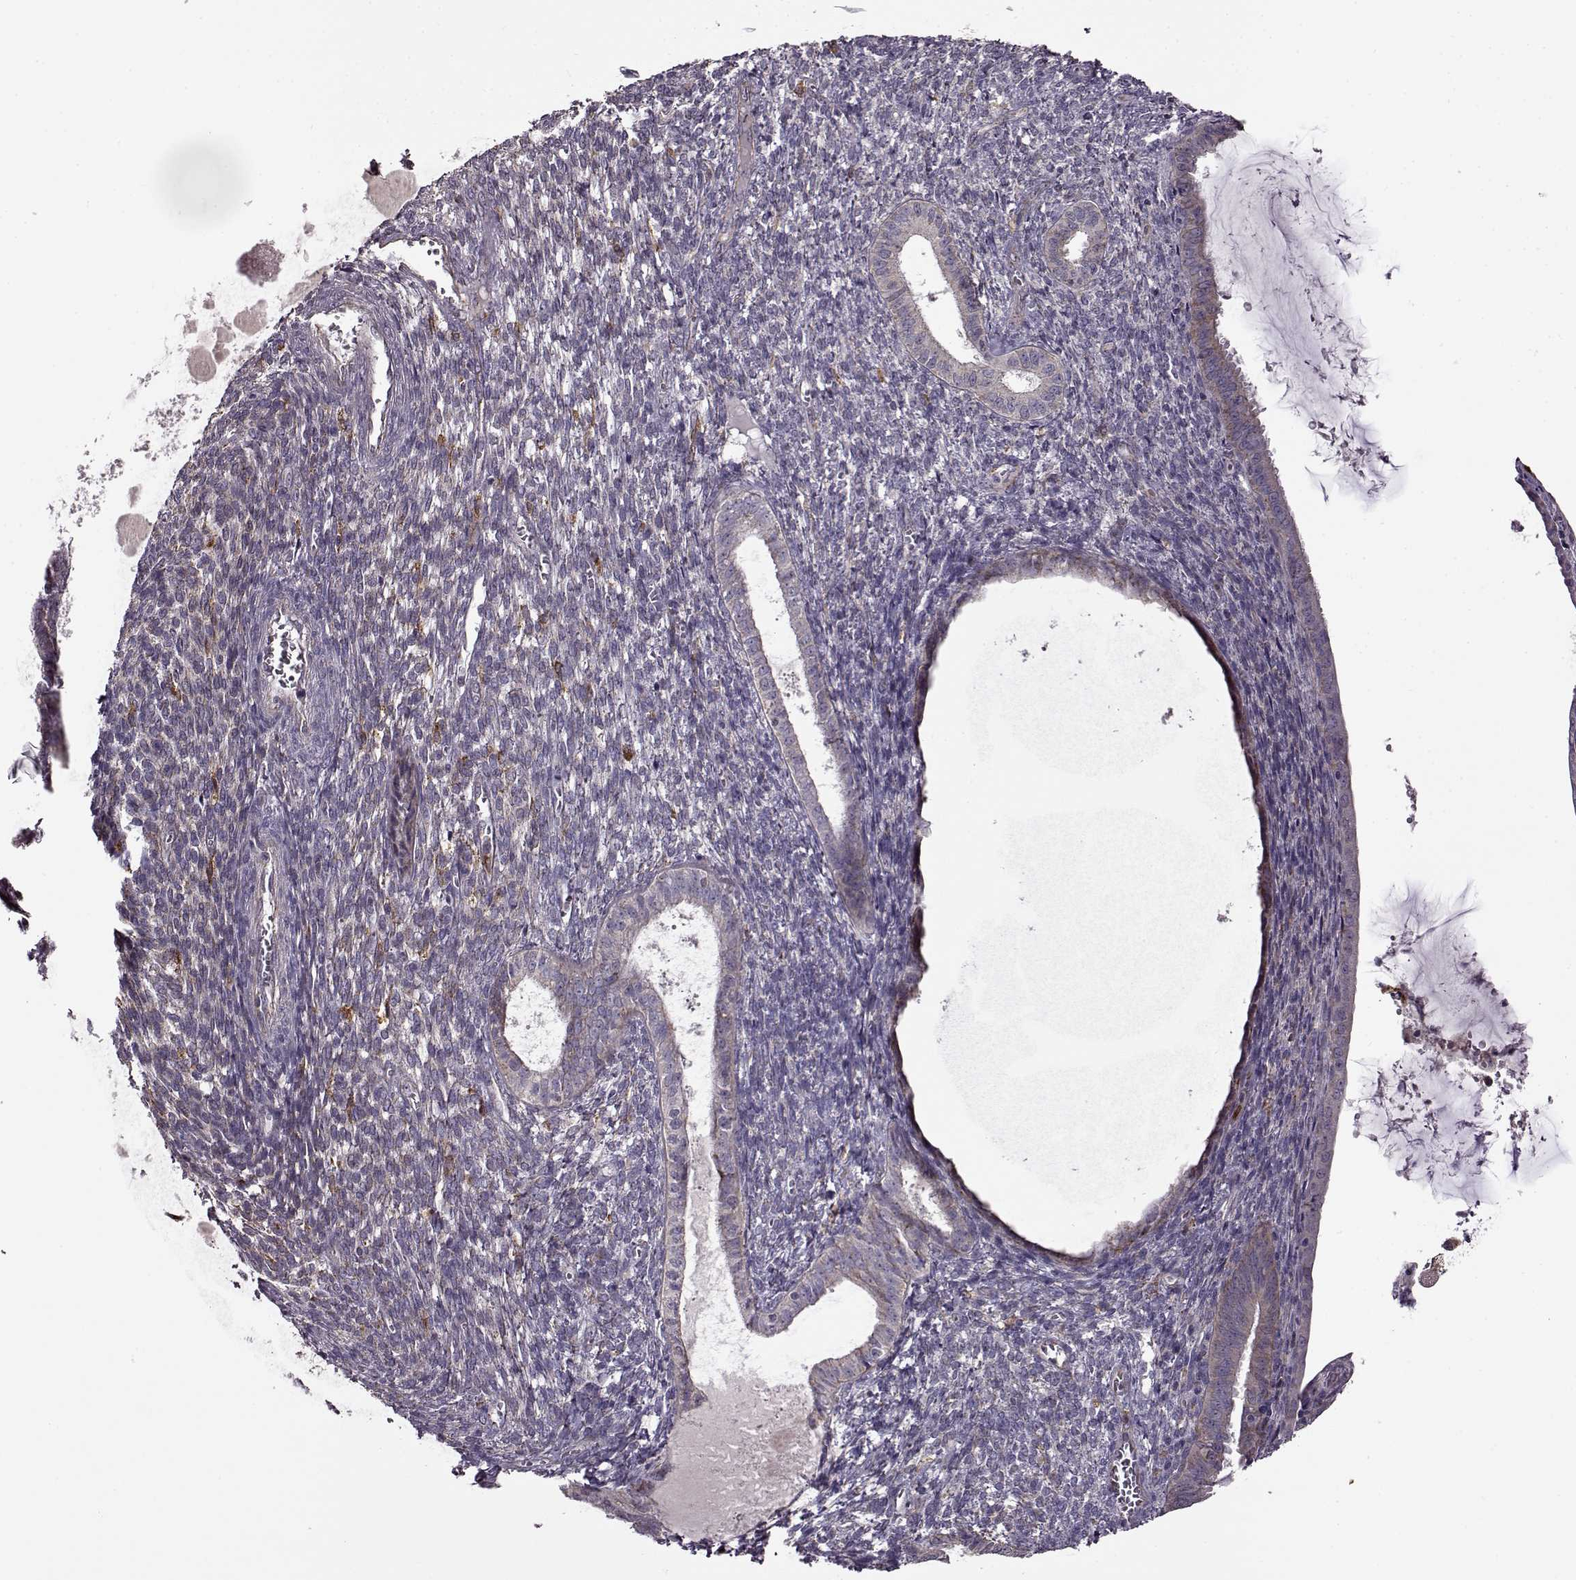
{"staining": {"intensity": "weak", "quantity": "25%-75%", "location": "cytoplasmic/membranous"}, "tissue": "endometrial cancer", "cell_type": "Tumor cells", "image_type": "cancer", "snomed": [{"axis": "morphology", "description": "Adenocarcinoma, NOS"}, {"axis": "topography", "description": "Endometrium"}], "caption": "Adenocarcinoma (endometrial) tissue displays weak cytoplasmic/membranous expression in approximately 25%-75% of tumor cells (DAB IHC with brightfield microscopy, high magnification).", "gene": "MTSS1", "patient": {"sex": "female", "age": 86}}